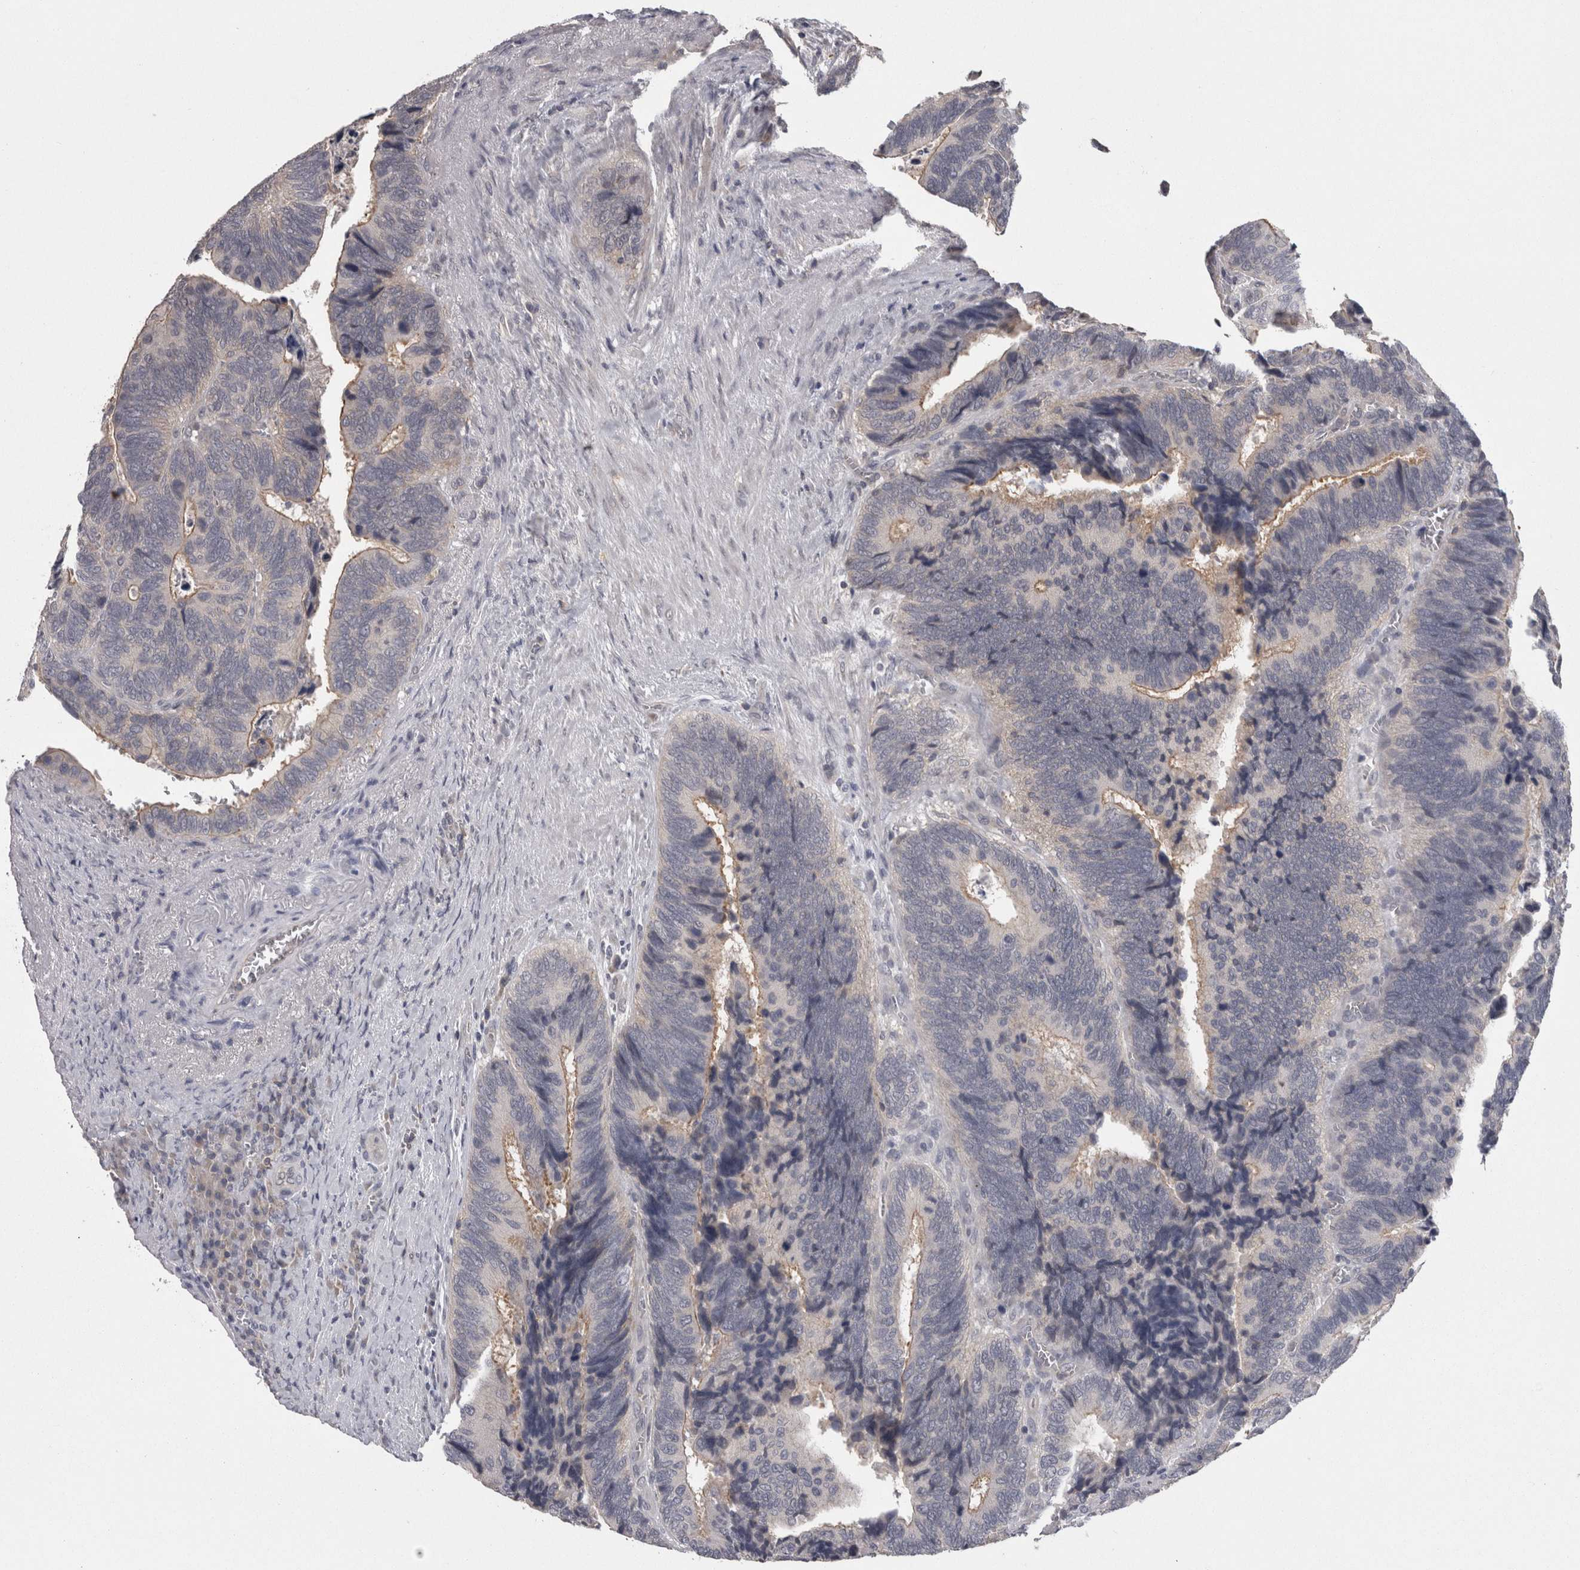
{"staining": {"intensity": "moderate", "quantity": "25%-75%", "location": "cytoplasmic/membranous"}, "tissue": "colorectal cancer", "cell_type": "Tumor cells", "image_type": "cancer", "snomed": [{"axis": "morphology", "description": "Adenocarcinoma, NOS"}, {"axis": "topography", "description": "Colon"}], "caption": "Protein analysis of colorectal cancer tissue displays moderate cytoplasmic/membranous staining in about 25%-75% of tumor cells. (IHC, brightfield microscopy, high magnification).", "gene": "PON3", "patient": {"sex": "male", "age": 72}}